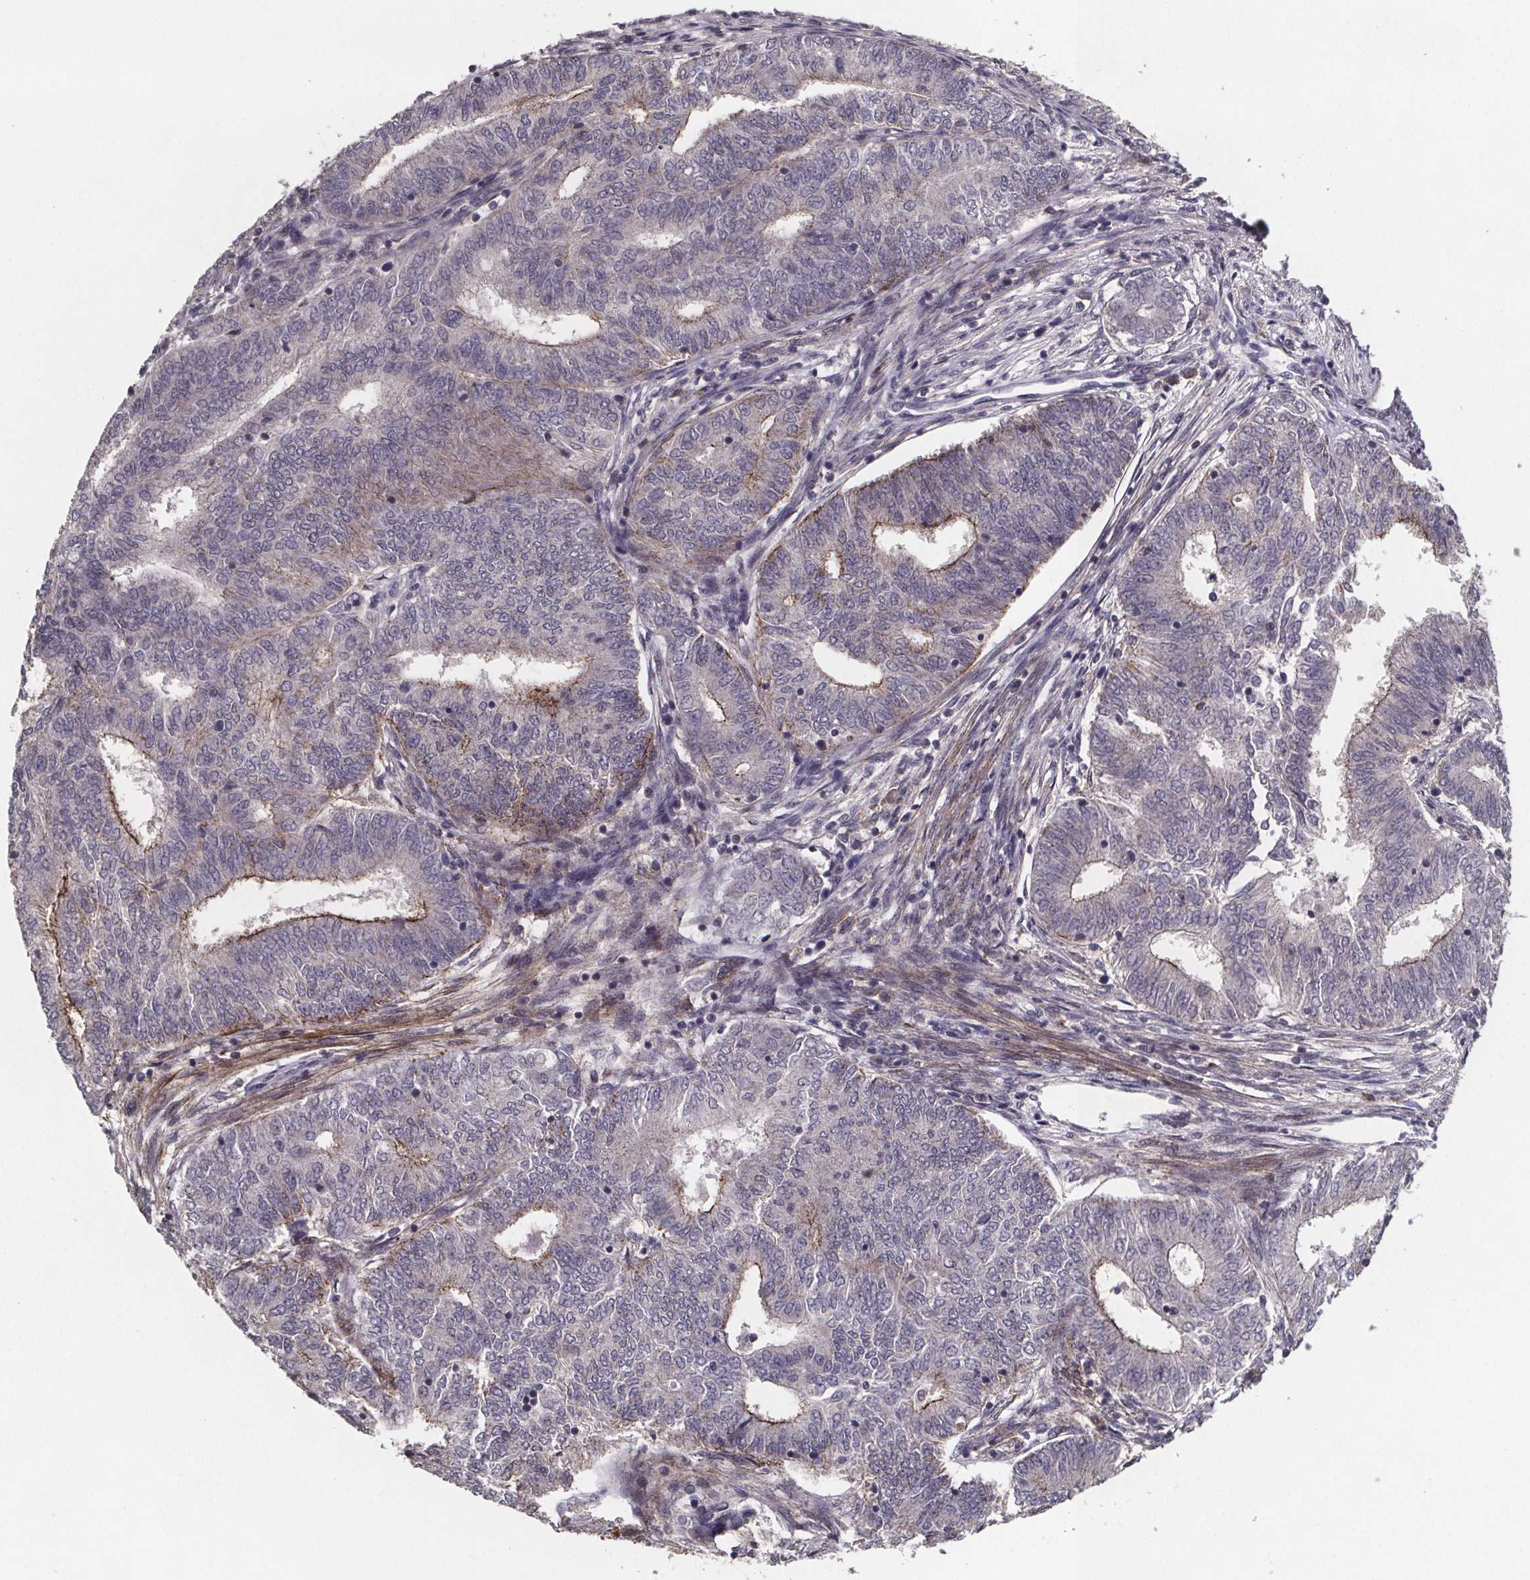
{"staining": {"intensity": "strong", "quantity": "<25%", "location": "cytoplasmic/membranous"}, "tissue": "endometrial cancer", "cell_type": "Tumor cells", "image_type": "cancer", "snomed": [{"axis": "morphology", "description": "Adenocarcinoma, NOS"}, {"axis": "topography", "description": "Endometrium"}], "caption": "IHC histopathology image of neoplastic tissue: human endometrial cancer stained using immunohistochemistry displays medium levels of strong protein expression localized specifically in the cytoplasmic/membranous of tumor cells, appearing as a cytoplasmic/membranous brown color.", "gene": "PALLD", "patient": {"sex": "female", "age": 62}}